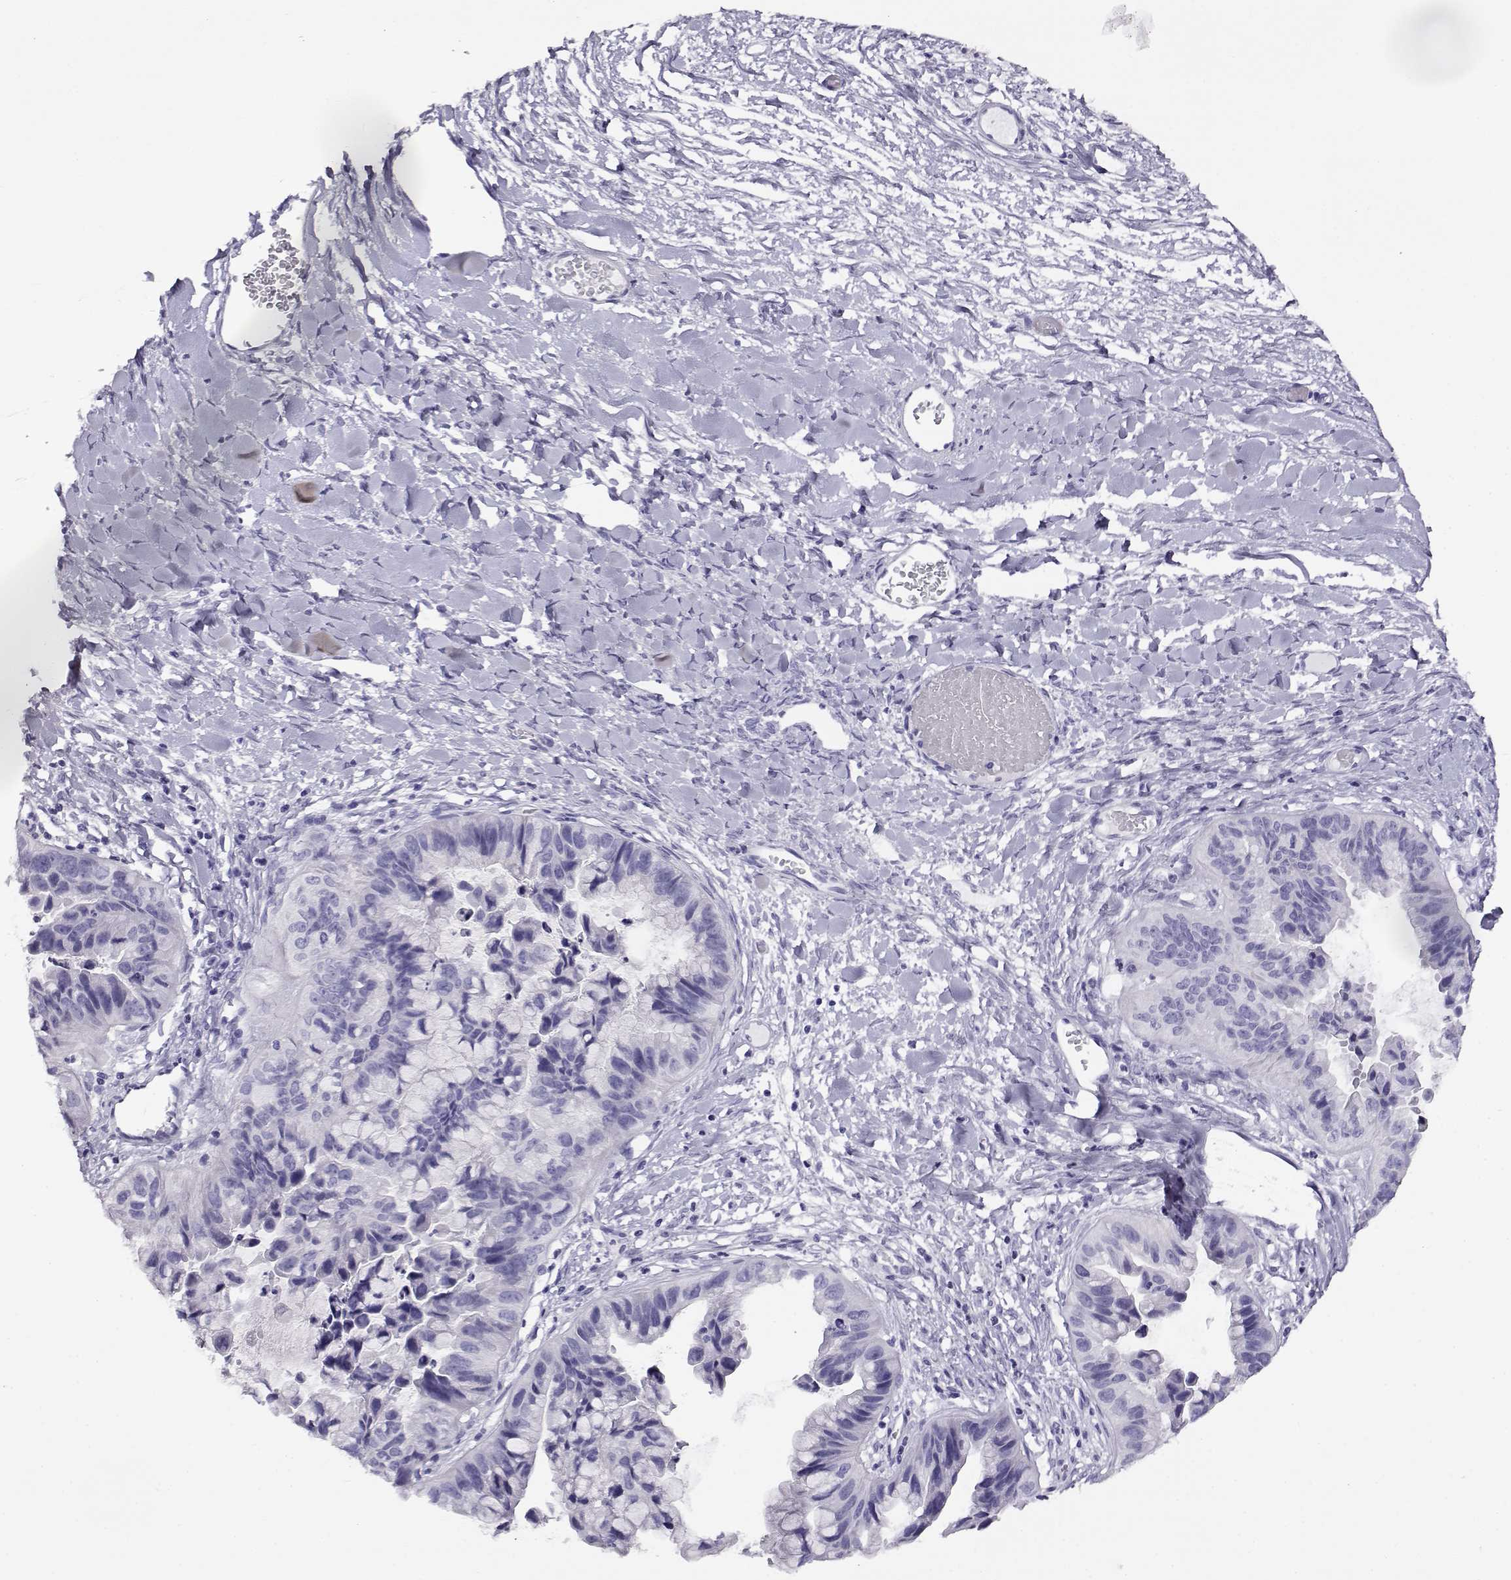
{"staining": {"intensity": "negative", "quantity": "none", "location": "none"}, "tissue": "ovarian cancer", "cell_type": "Tumor cells", "image_type": "cancer", "snomed": [{"axis": "morphology", "description": "Cystadenocarcinoma, mucinous, NOS"}, {"axis": "topography", "description": "Ovary"}], "caption": "IHC micrograph of neoplastic tissue: ovarian cancer (mucinous cystadenocarcinoma) stained with DAB (3,3'-diaminobenzidine) shows no significant protein positivity in tumor cells.", "gene": "RHOXF2", "patient": {"sex": "female", "age": 76}}